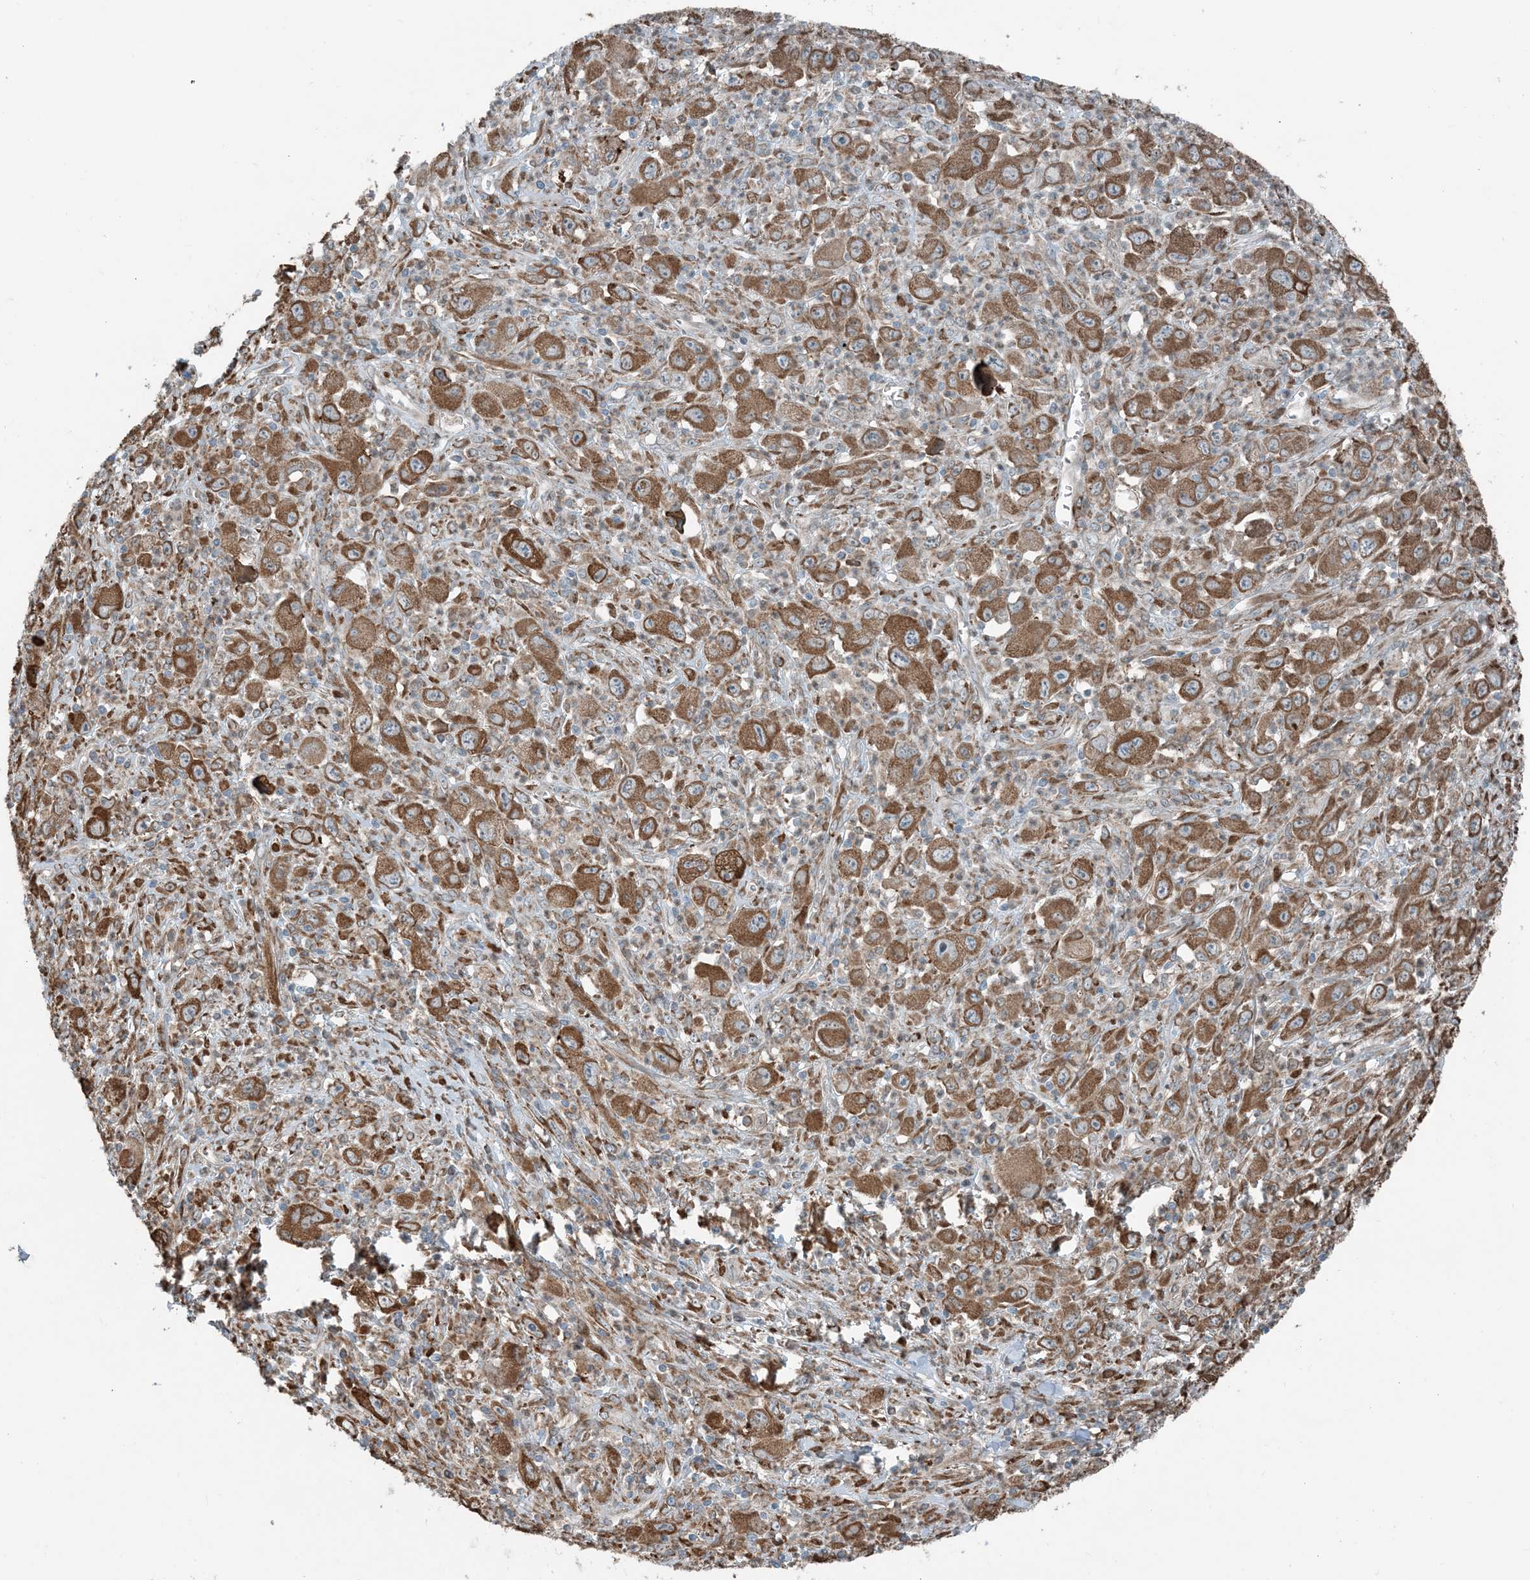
{"staining": {"intensity": "moderate", "quantity": "25%-75%", "location": "cytoplasmic/membranous"}, "tissue": "melanoma", "cell_type": "Tumor cells", "image_type": "cancer", "snomed": [{"axis": "morphology", "description": "Malignant melanoma, Metastatic site"}, {"axis": "topography", "description": "Skin"}], "caption": "This micrograph reveals IHC staining of melanoma, with medium moderate cytoplasmic/membranous positivity in approximately 25%-75% of tumor cells.", "gene": "CERKL", "patient": {"sex": "female", "age": 56}}